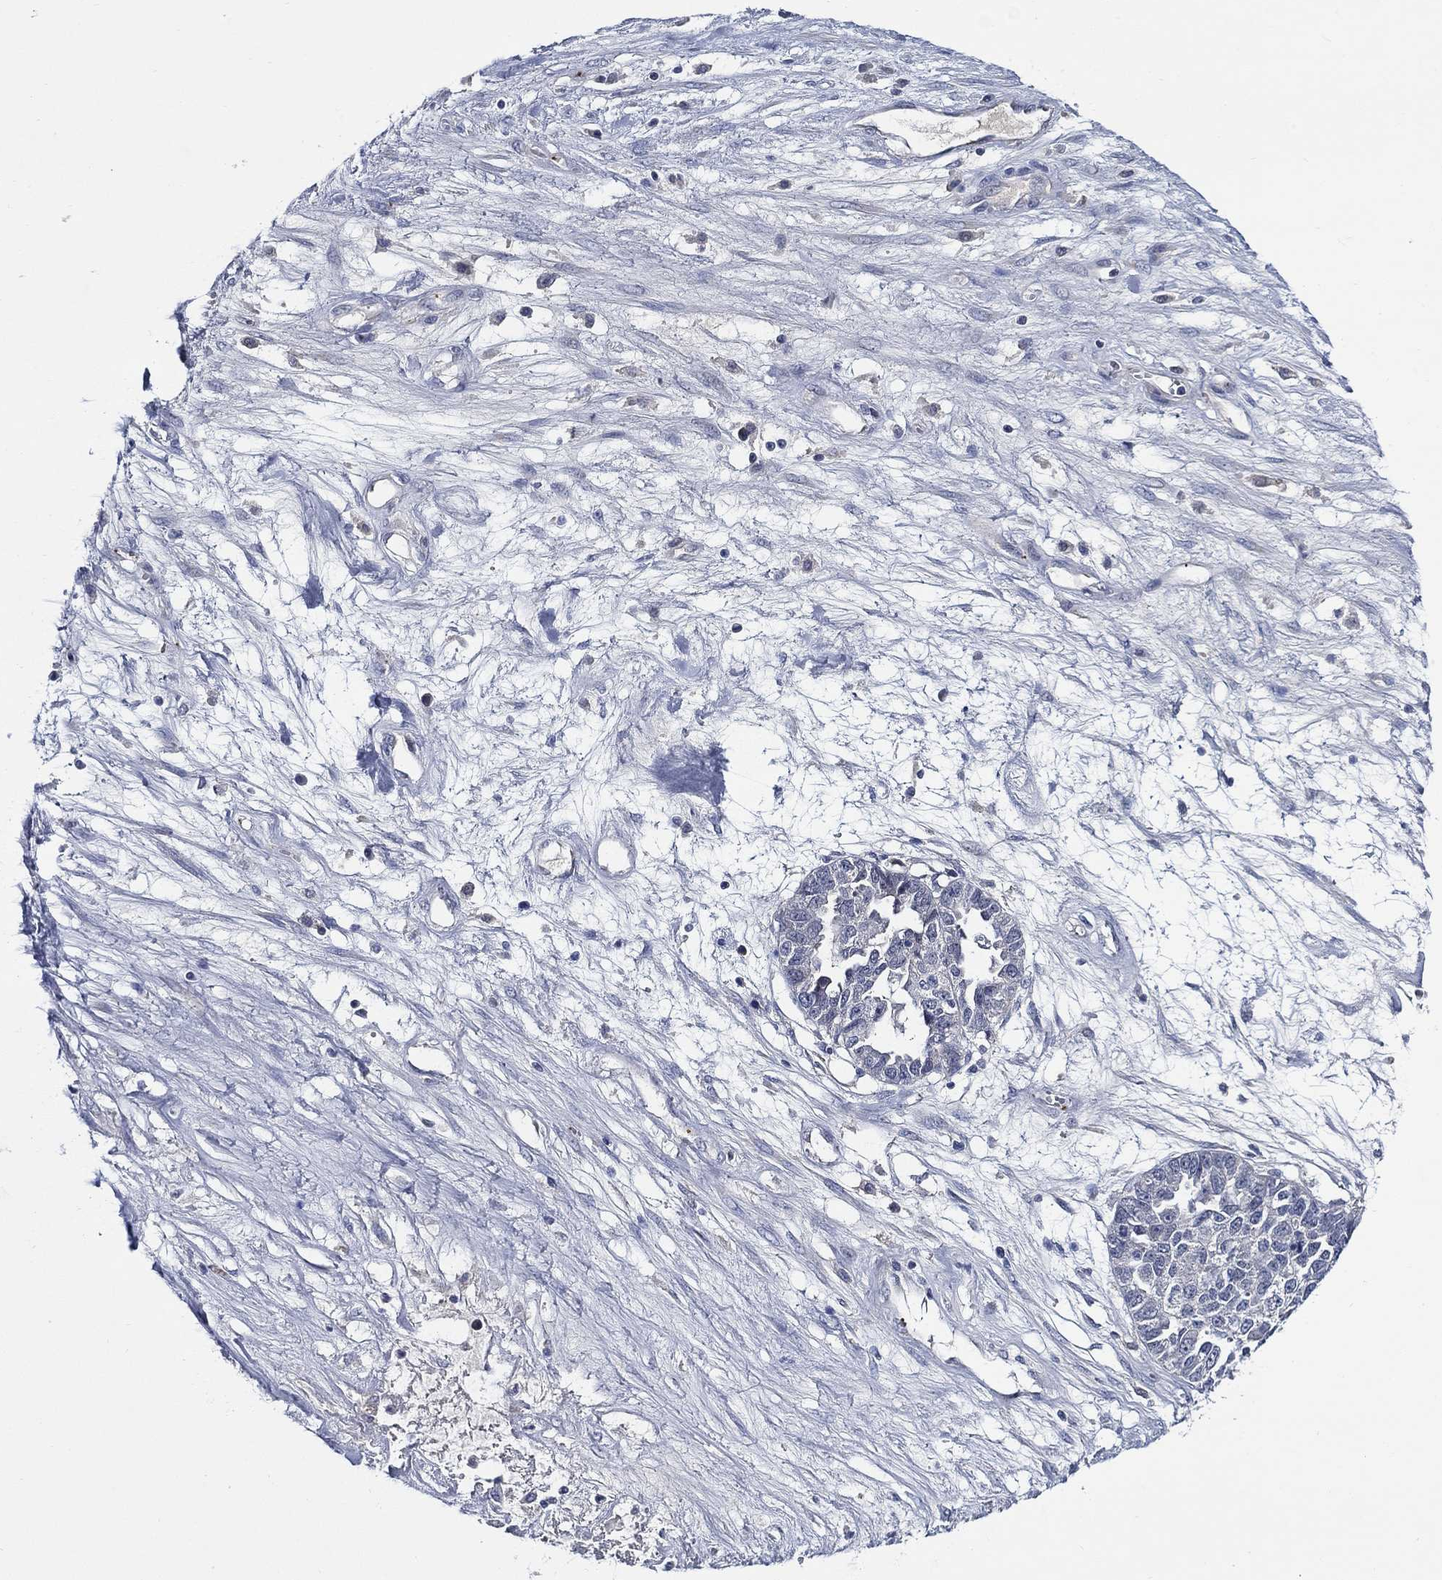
{"staining": {"intensity": "negative", "quantity": "none", "location": "none"}, "tissue": "ovarian cancer", "cell_type": "Tumor cells", "image_type": "cancer", "snomed": [{"axis": "morphology", "description": "Cystadenocarcinoma, serous, NOS"}, {"axis": "topography", "description": "Ovary"}], "caption": "Tumor cells show no significant staining in ovarian cancer (serous cystadenocarcinoma). (Immunohistochemistry, brightfield microscopy, high magnification).", "gene": "ALOX12", "patient": {"sex": "female", "age": 87}}